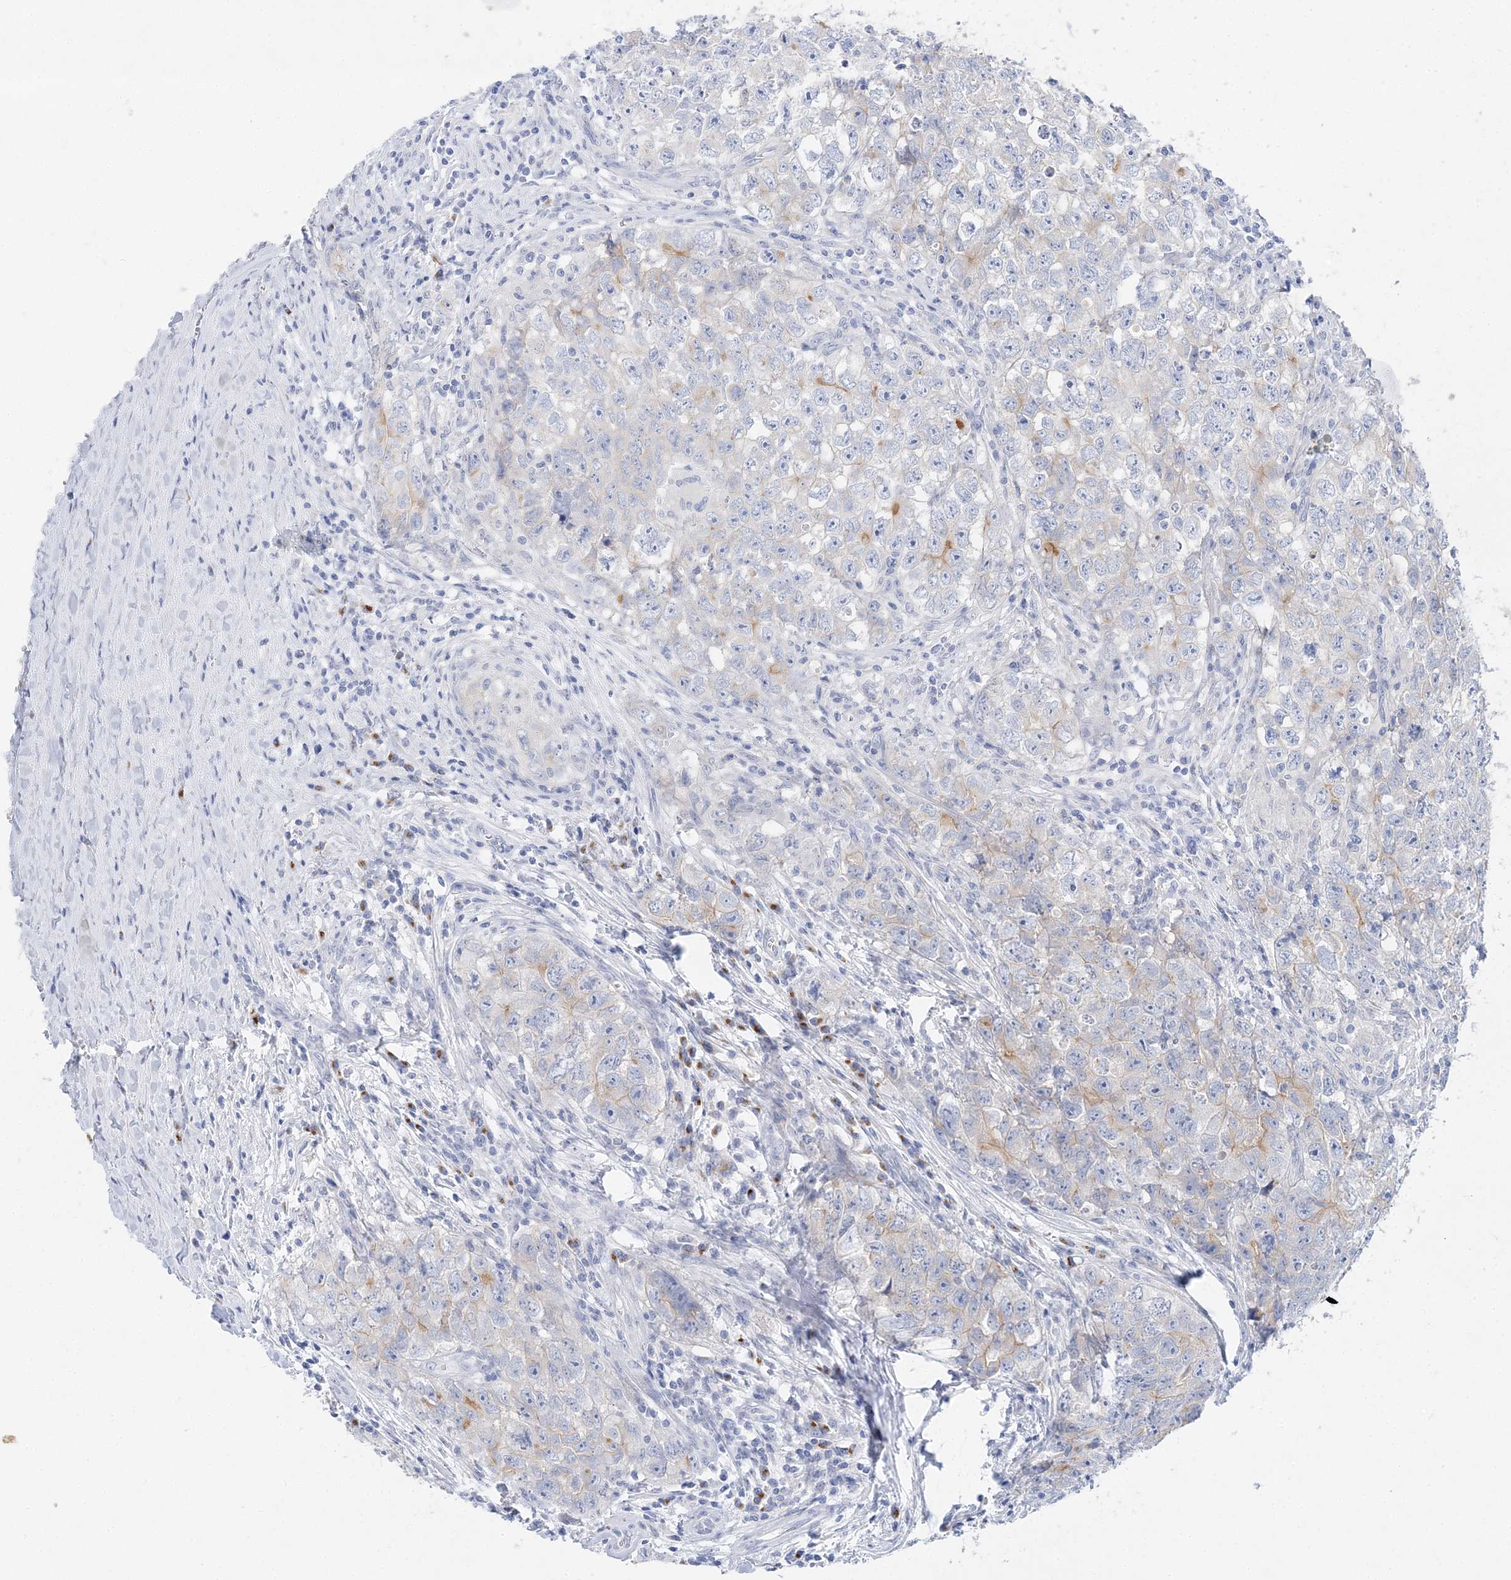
{"staining": {"intensity": "weak", "quantity": "<25%", "location": "cytoplasmic/membranous"}, "tissue": "testis cancer", "cell_type": "Tumor cells", "image_type": "cancer", "snomed": [{"axis": "morphology", "description": "Seminoma, NOS"}, {"axis": "morphology", "description": "Carcinoma, Embryonal, NOS"}, {"axis": "topography", "description": "Testis"}], "caption": "Protein analysis of testis cancer exhibits no significant expression in tumor cells. (DAB immunohistochemistry (IHC), high magnification).", "gene": "SLC5A6", "patient": {"sex": "male", "age": 43}}